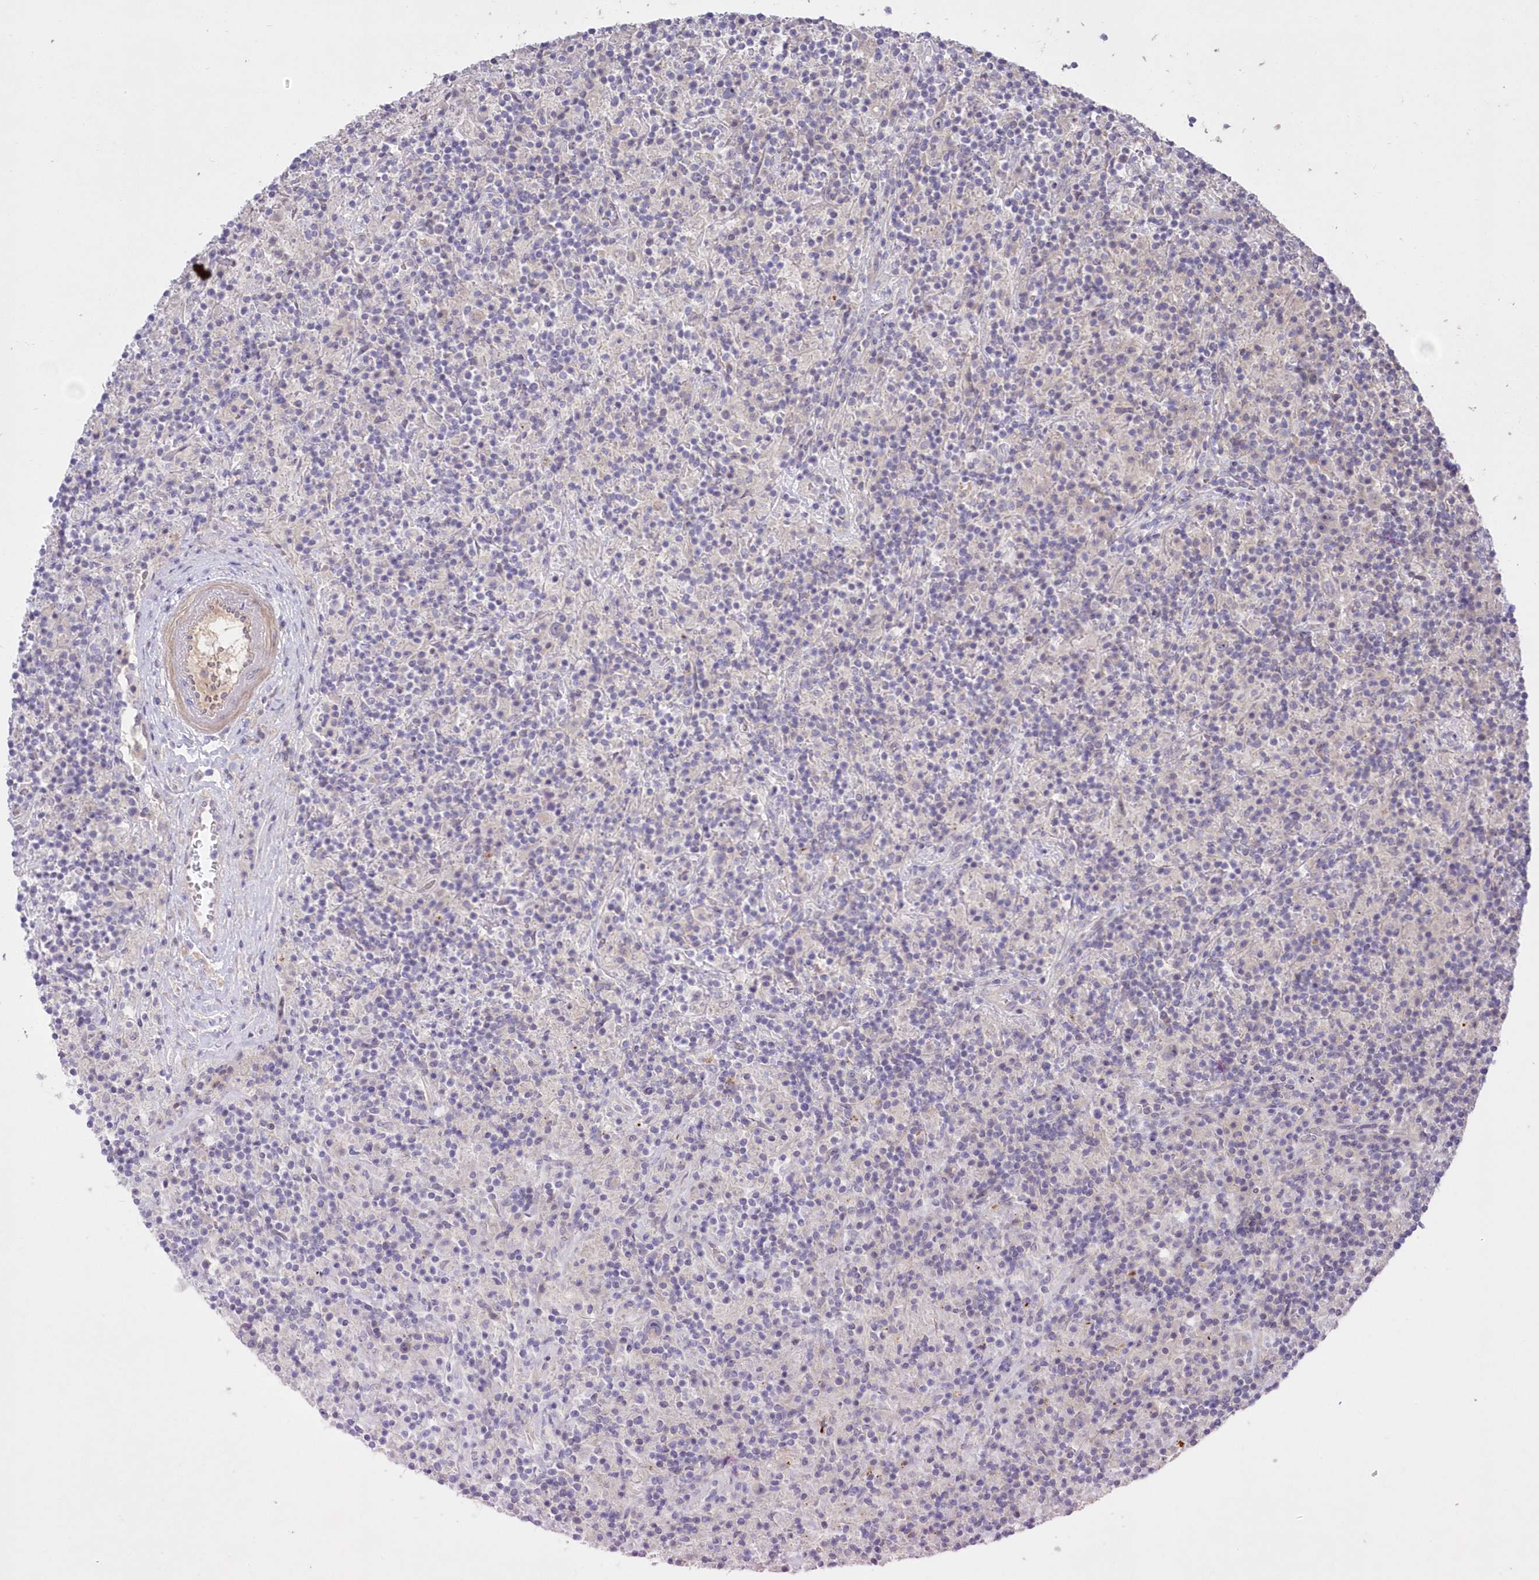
{"staining": {"intensity": "negative", "quantity": "none", "location": "none"}, "tissue": "lymphoma", "cell_type": "Tumor cells", "image_type": "cancer", "snomed": [{"axis": "morphology", "description": "Hodgkin's disease, NOS"}, {"axis": "topography", "description": "Lymph node"}], "caption": "This micrograph is of lymphoma stained with IHC to label a protein in brown with the nuclei are counter-stained blue. There is no staining in tumor cells.", "gene": "WBP1L", "patient": {"sex": "male", "age": 70}}